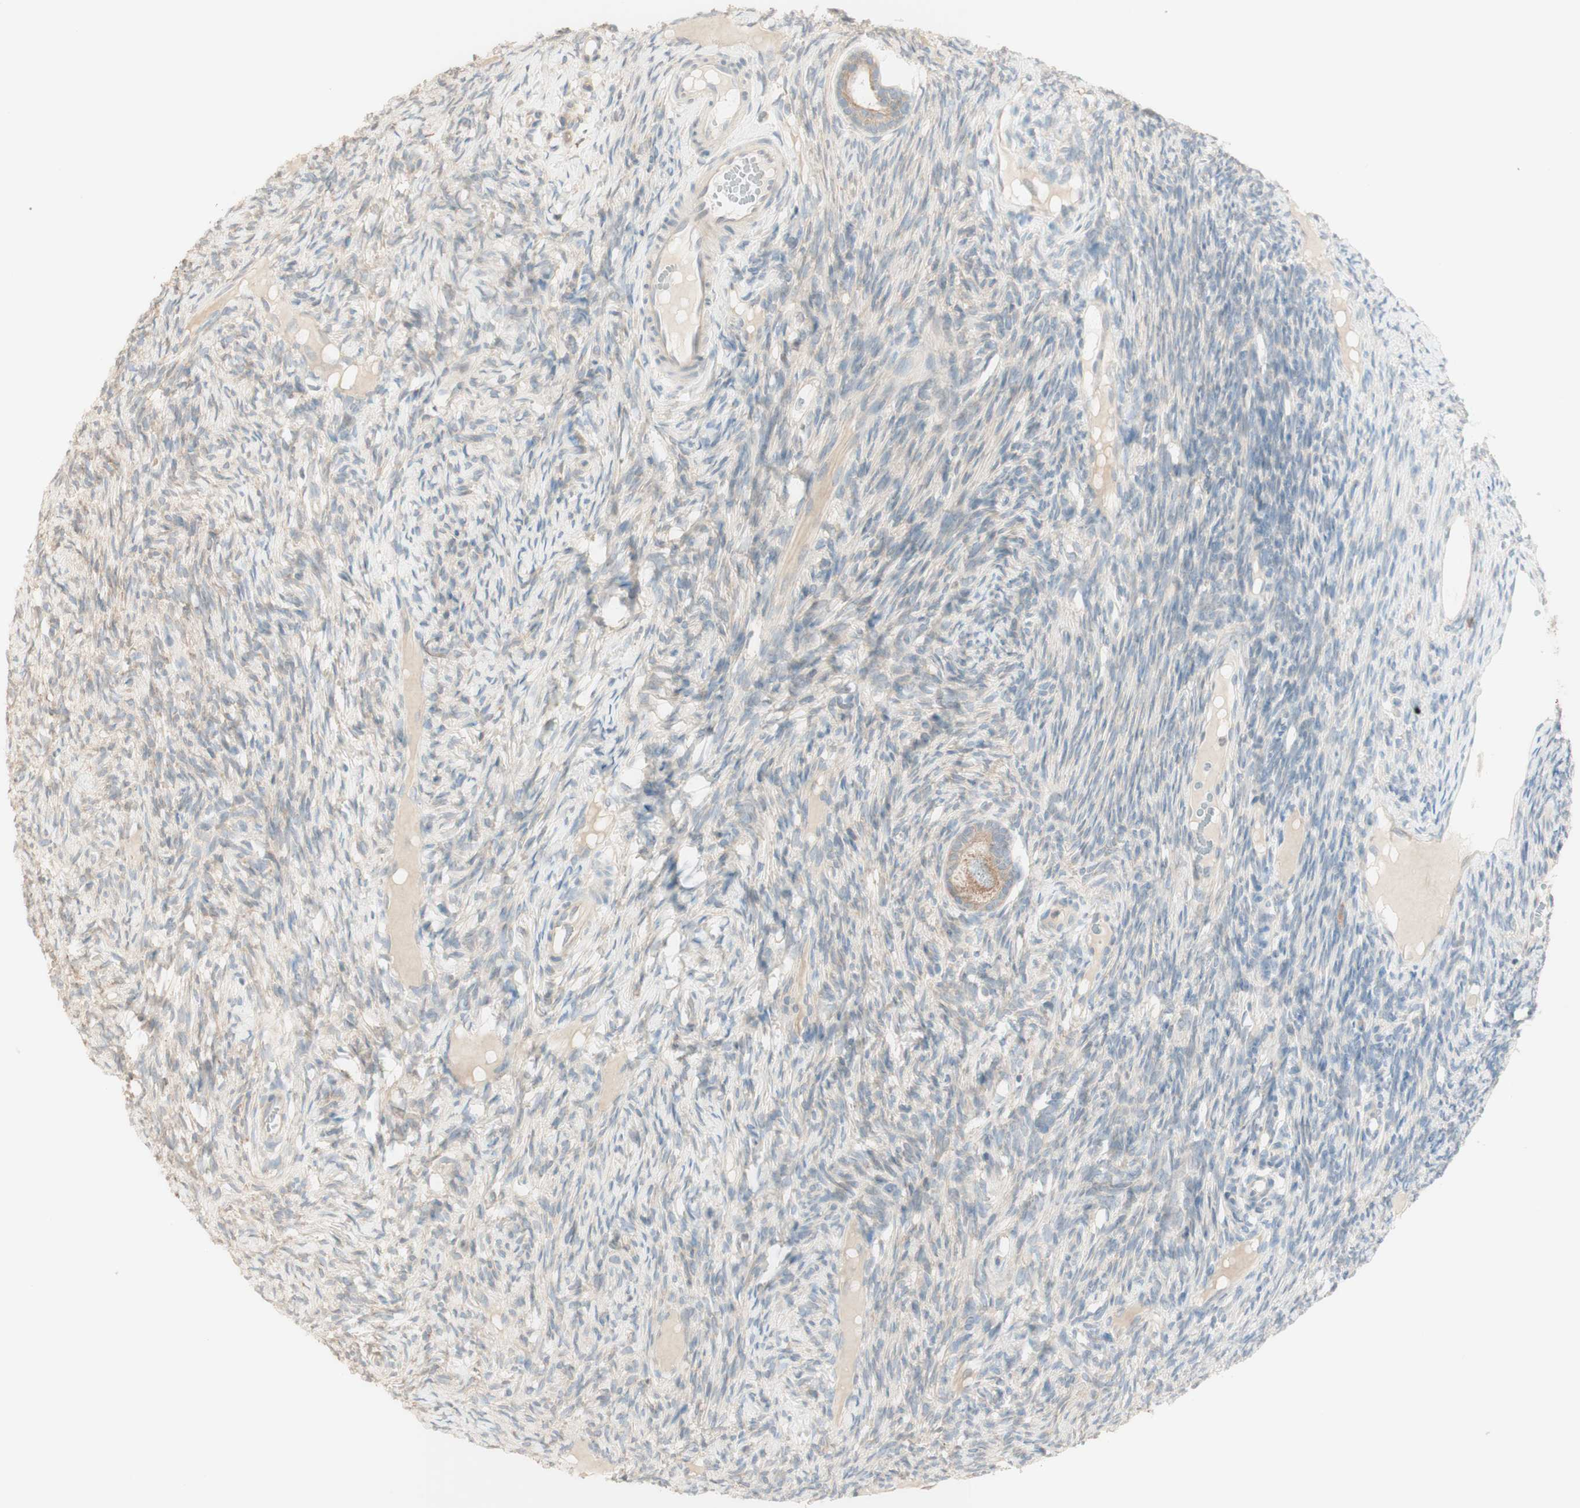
{"staining": {"intensity": "moderate", "quantity": ">75%", "location": "cytoplasmic/membranous"}, "tissue": "ovary", "cell_type": "Follicle cells", "image_type": "normal", "snomed": [{"axis": "morphology", "description": "Normal tissue, NOS"}, {"axis": "topography", "description": "Ovary"}], "caption": "This is a histology image of immunohistochemistry staining of unremarkable ovary, which shows moderate positivity in the cytoplasmic/membranous of follicle cells.", "gene": "CLCN2", "patient": {"sex": "female", "age": 33}}